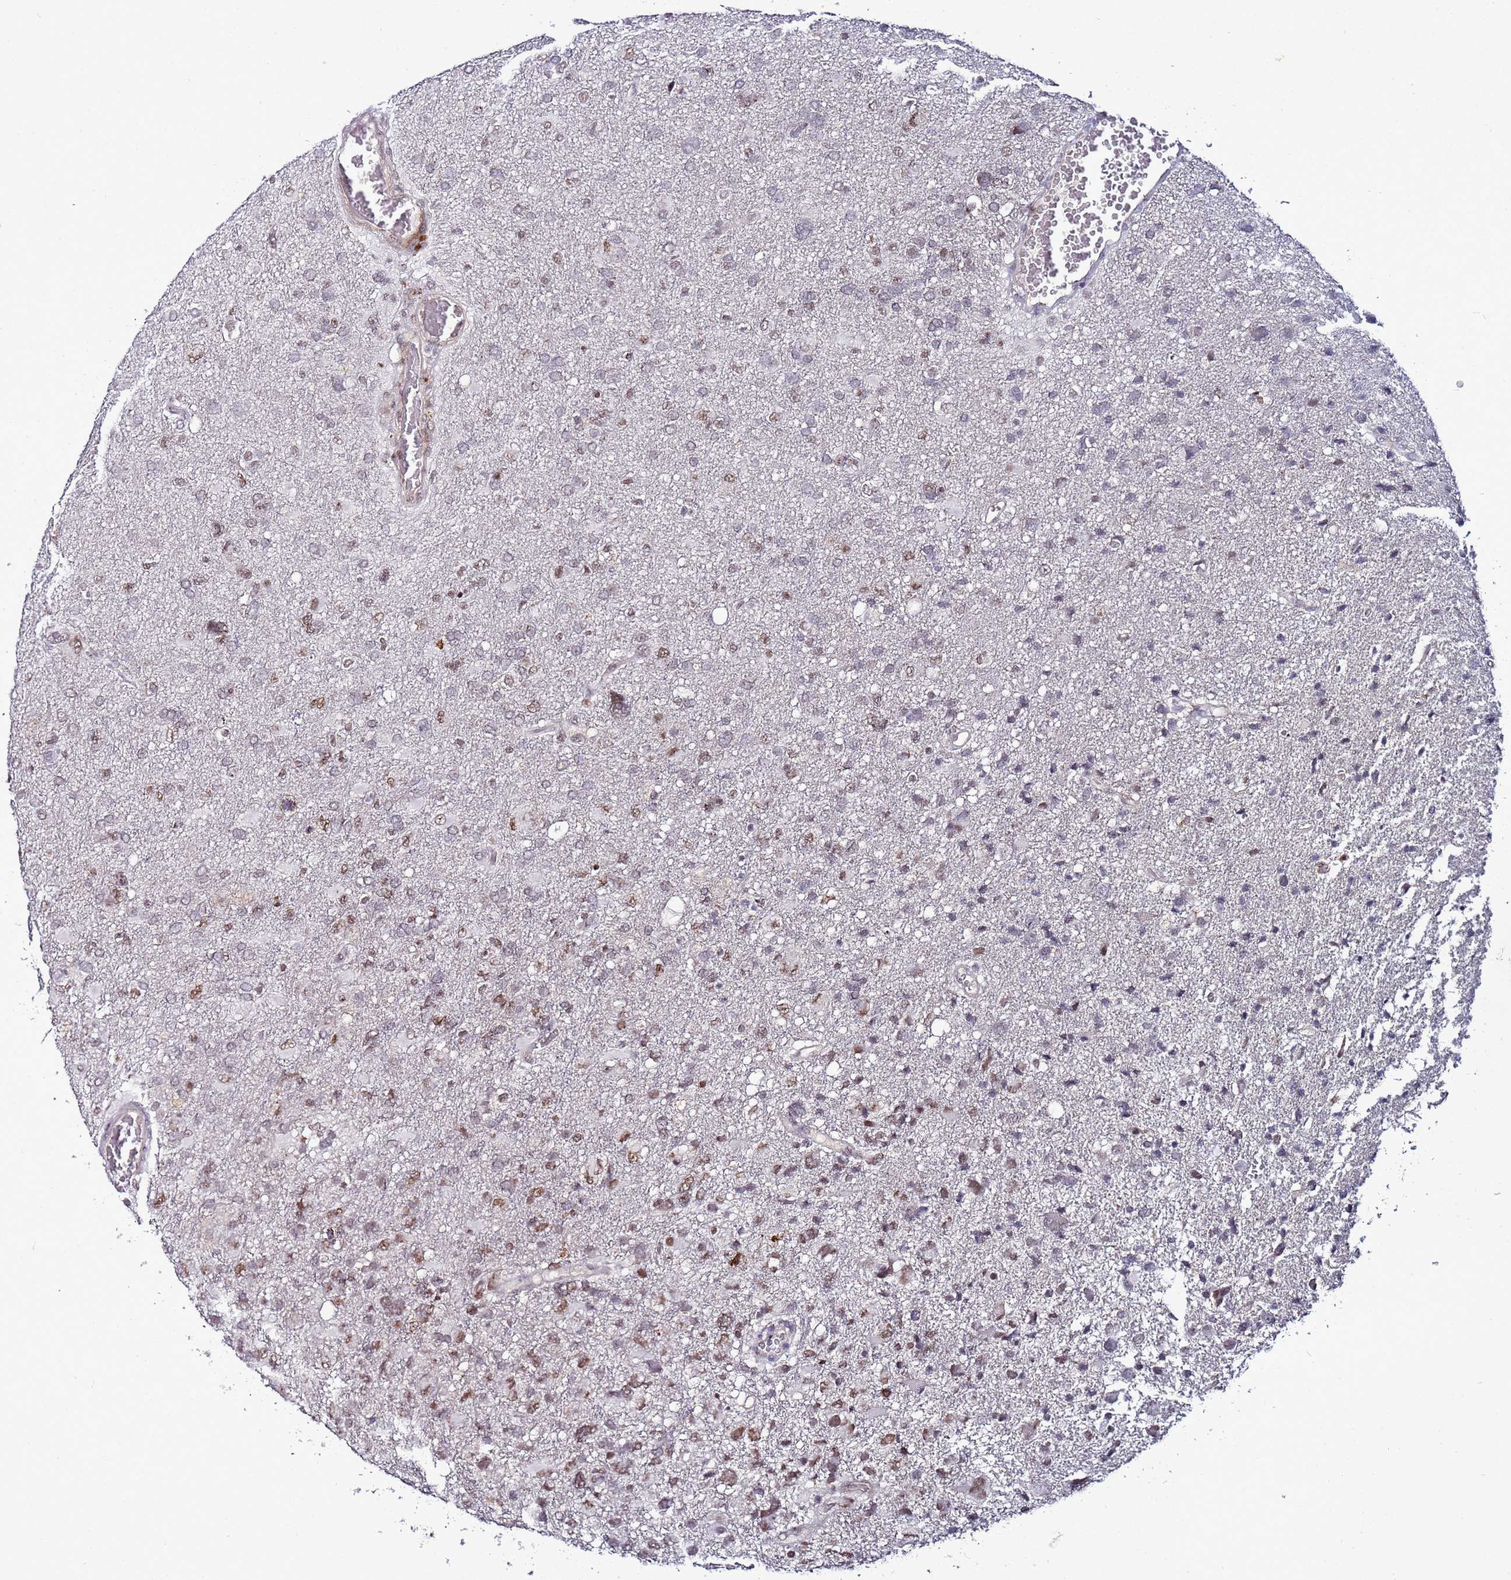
{"staining": {"intensity": "moderate", "quantity": "<25%", "location": "nuclear"}, "tissue": "glioma", "cell_type": "Tumor cells", "image_type": "cancer", "snomed": [{"axis": "morphology", "description": "Glioma, malignant, High grade"}, {"axis": "topography", "description": "Brain"}], "caption": "An image of glioma stained for a protein demonstrates moderate nuclear brown staining in tumor cells.", "gene": "PSMA7", "patient": {"sex": "male", "age": 61}}